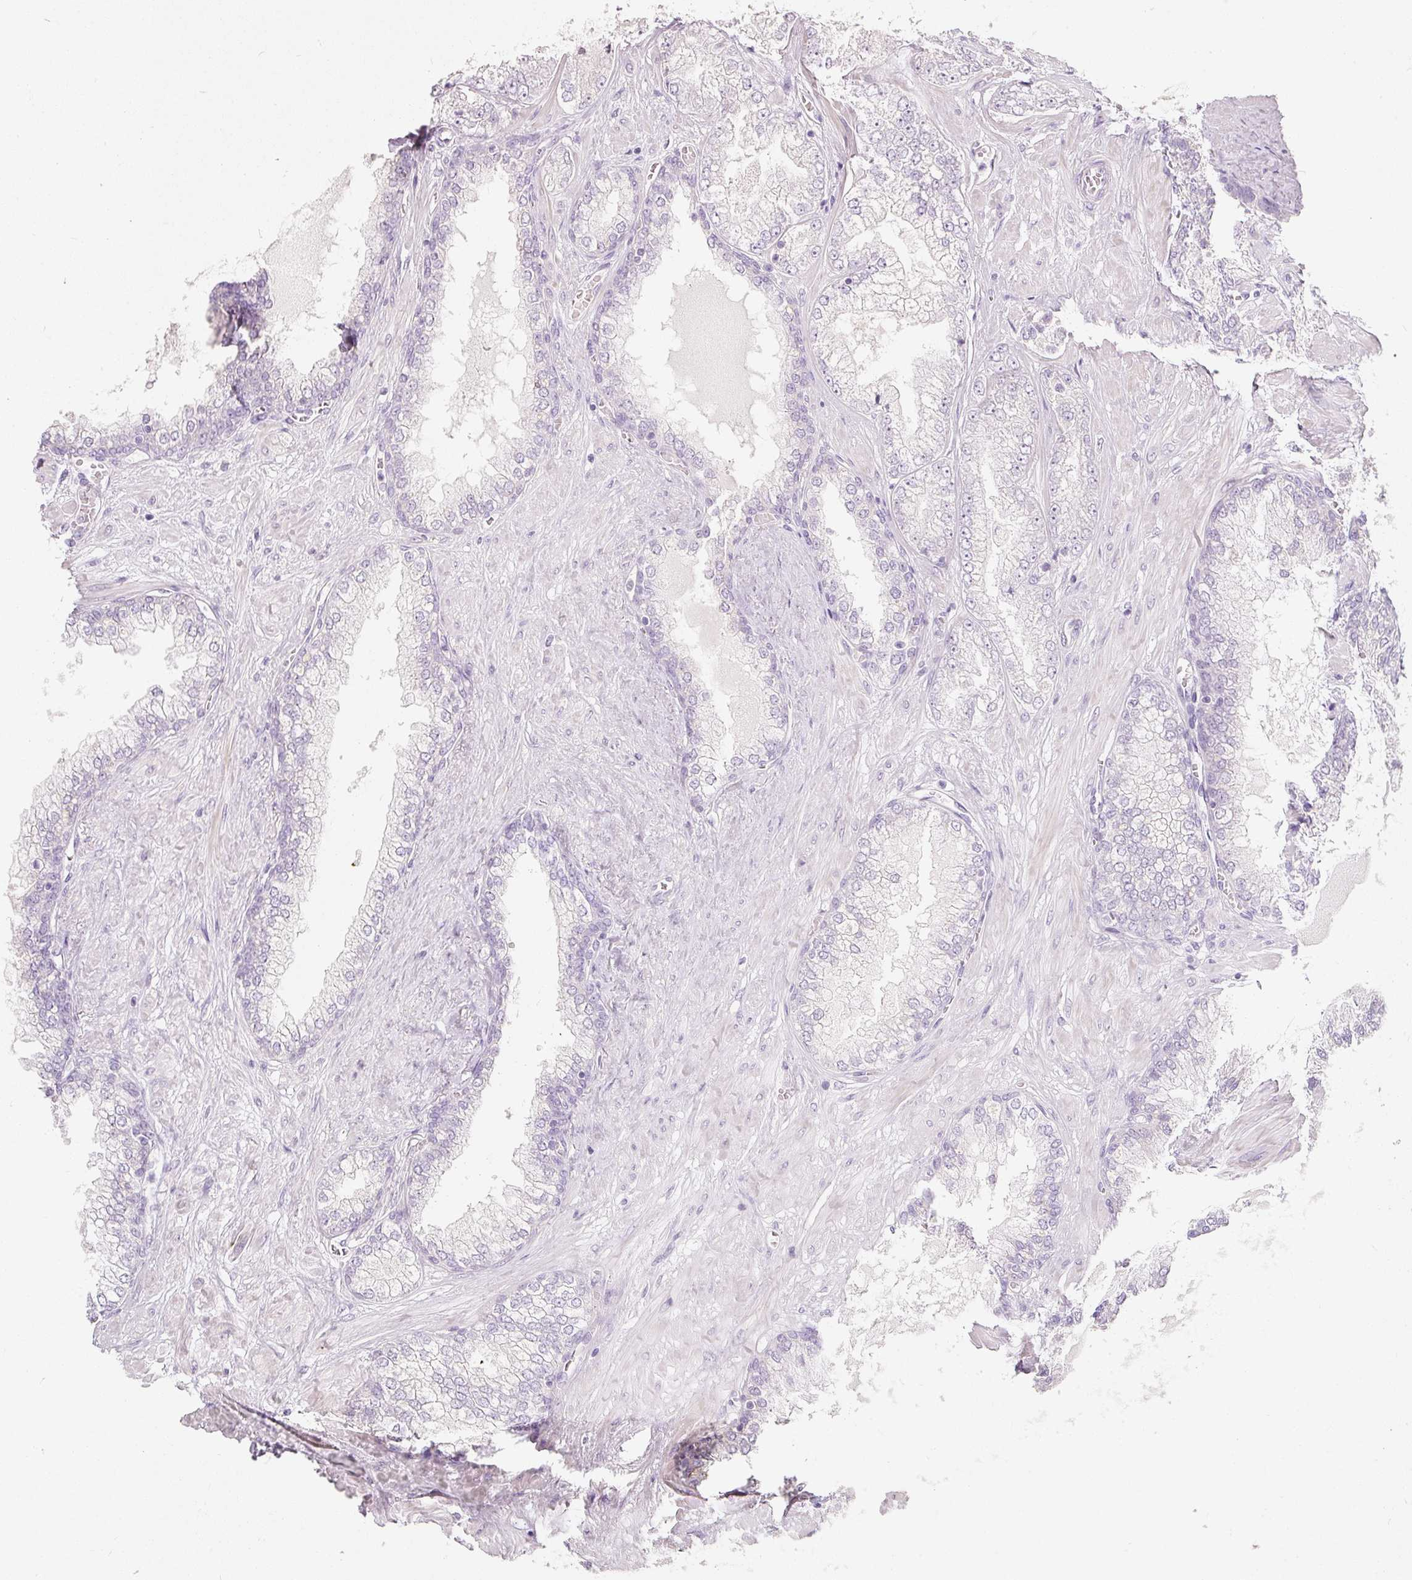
{"staining": {"intensity": "negative", "quantity": "none", "location": "none"}, "tissue": "prostate cancer", "cell_type": "Tumor cells", "image_type": "cancer", "snomed": [{"axis": "morphology", "description": "Adenocarcinoma, Low grade"}, {"axis": "topography", "description": "Prostate"}], "caption": "DAB (3,3'-diaminobenzidine) immunohistochemical staining of human prostate cancer (low-grade adenocarcinoma) reveals no significant positivity in tumor cells.", "gene": "MTHFD2", "patient": {"sex": "male", "age": 57}}